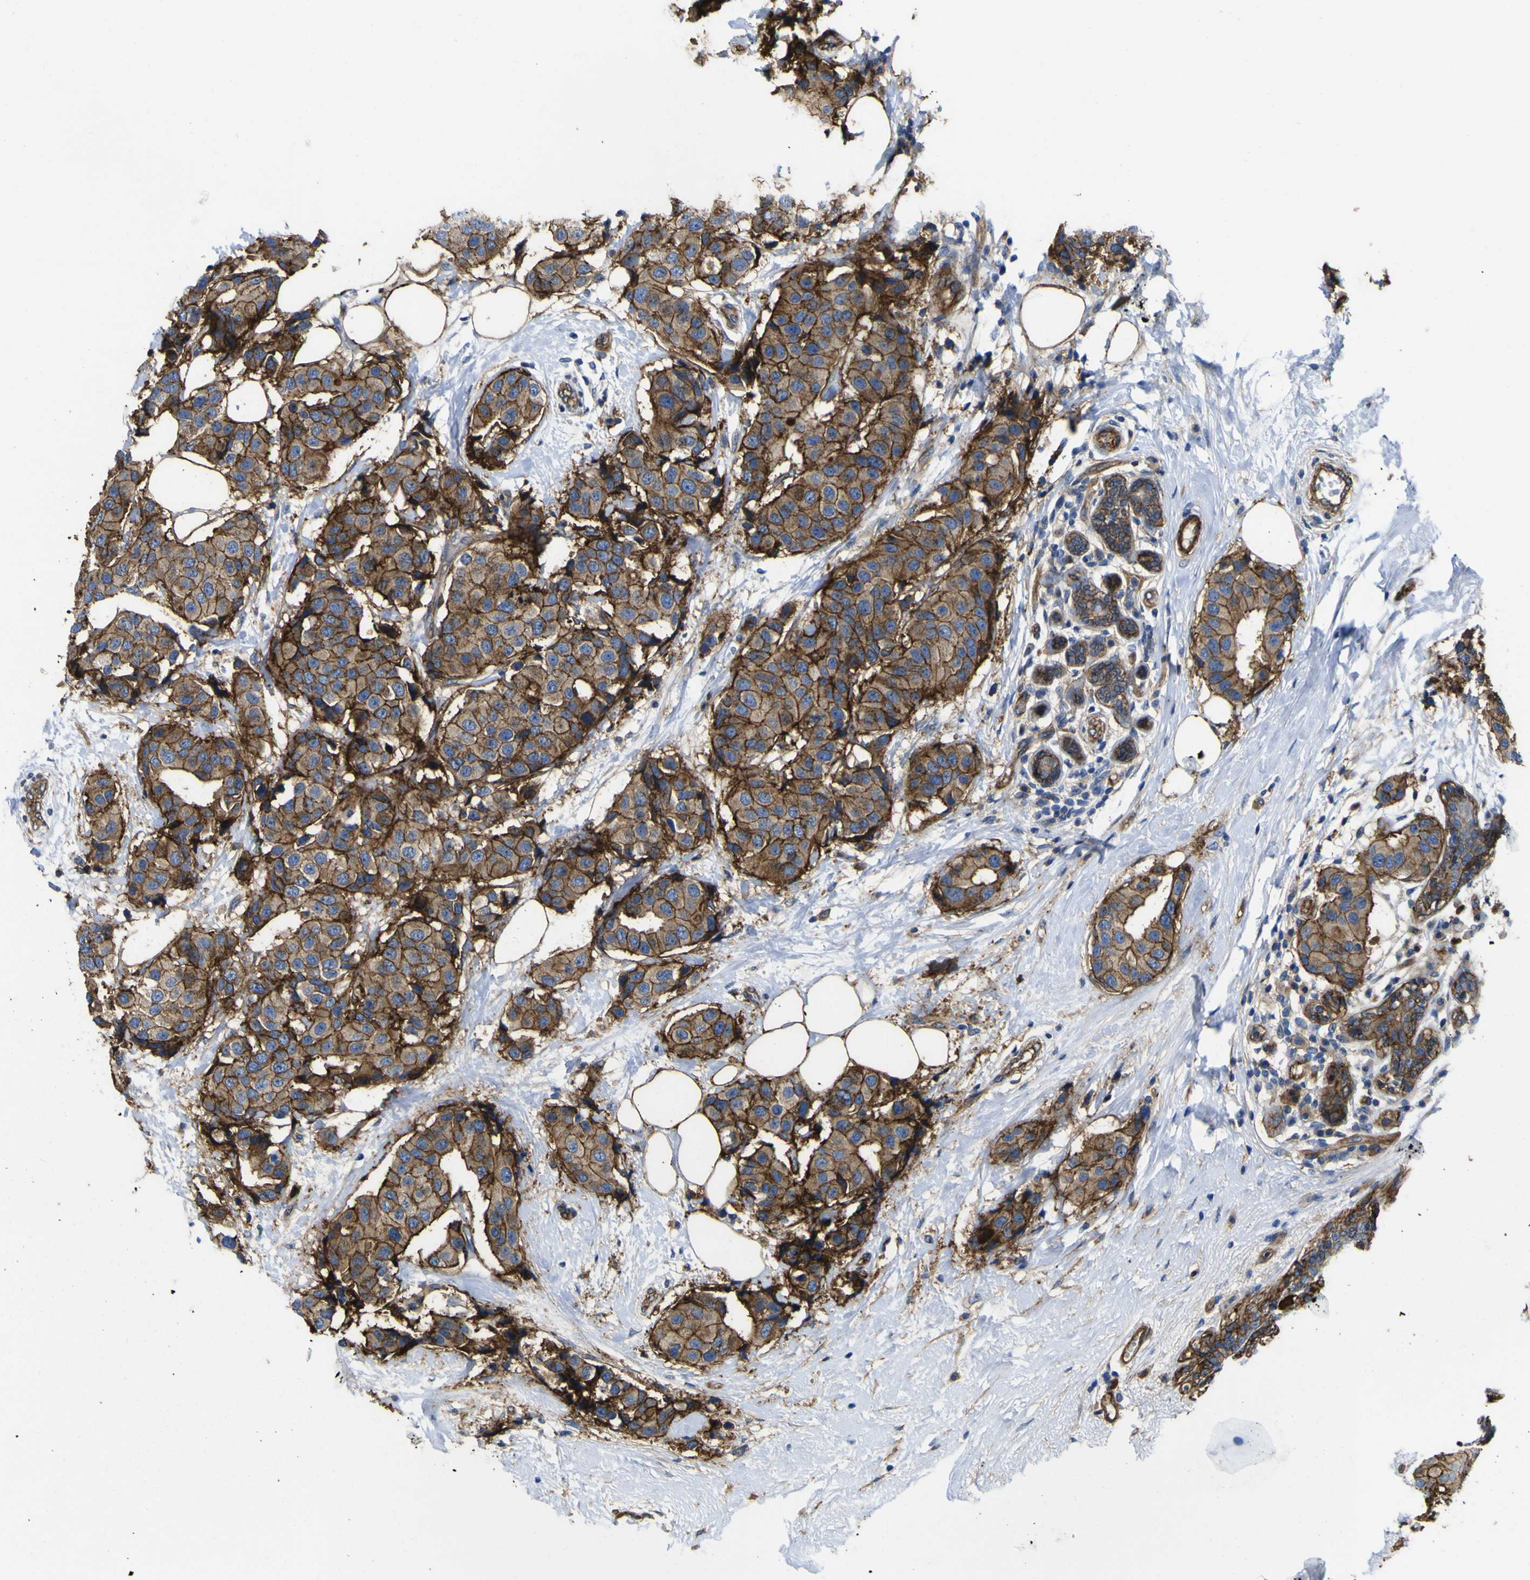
{"staining": {"intensity": "moderate", "quantity": ">75%", "location": "cytoplasmic/membranous"}, "tissue": "breast cancer", "cell_type": "Tumor cells", "image_type": "cancer", "snomed": [{"axis": "morphology", "description": "Normal tissue, NOS"}, {"axis": "morphology", "description": "Duct carcinoma"}, {"axis": "topography", "description": "Breast"}], "caption": "DAB (3,3'-diaminobenzidine) immunohistochemical staining of breast cancer (intraductal carcinoma) exhibits moderate cytoplasmic/membranous protein staining in approximately >75% of tumor cells.", "gene": "CD151", "patient": {"sex": "female", "age": 39}}